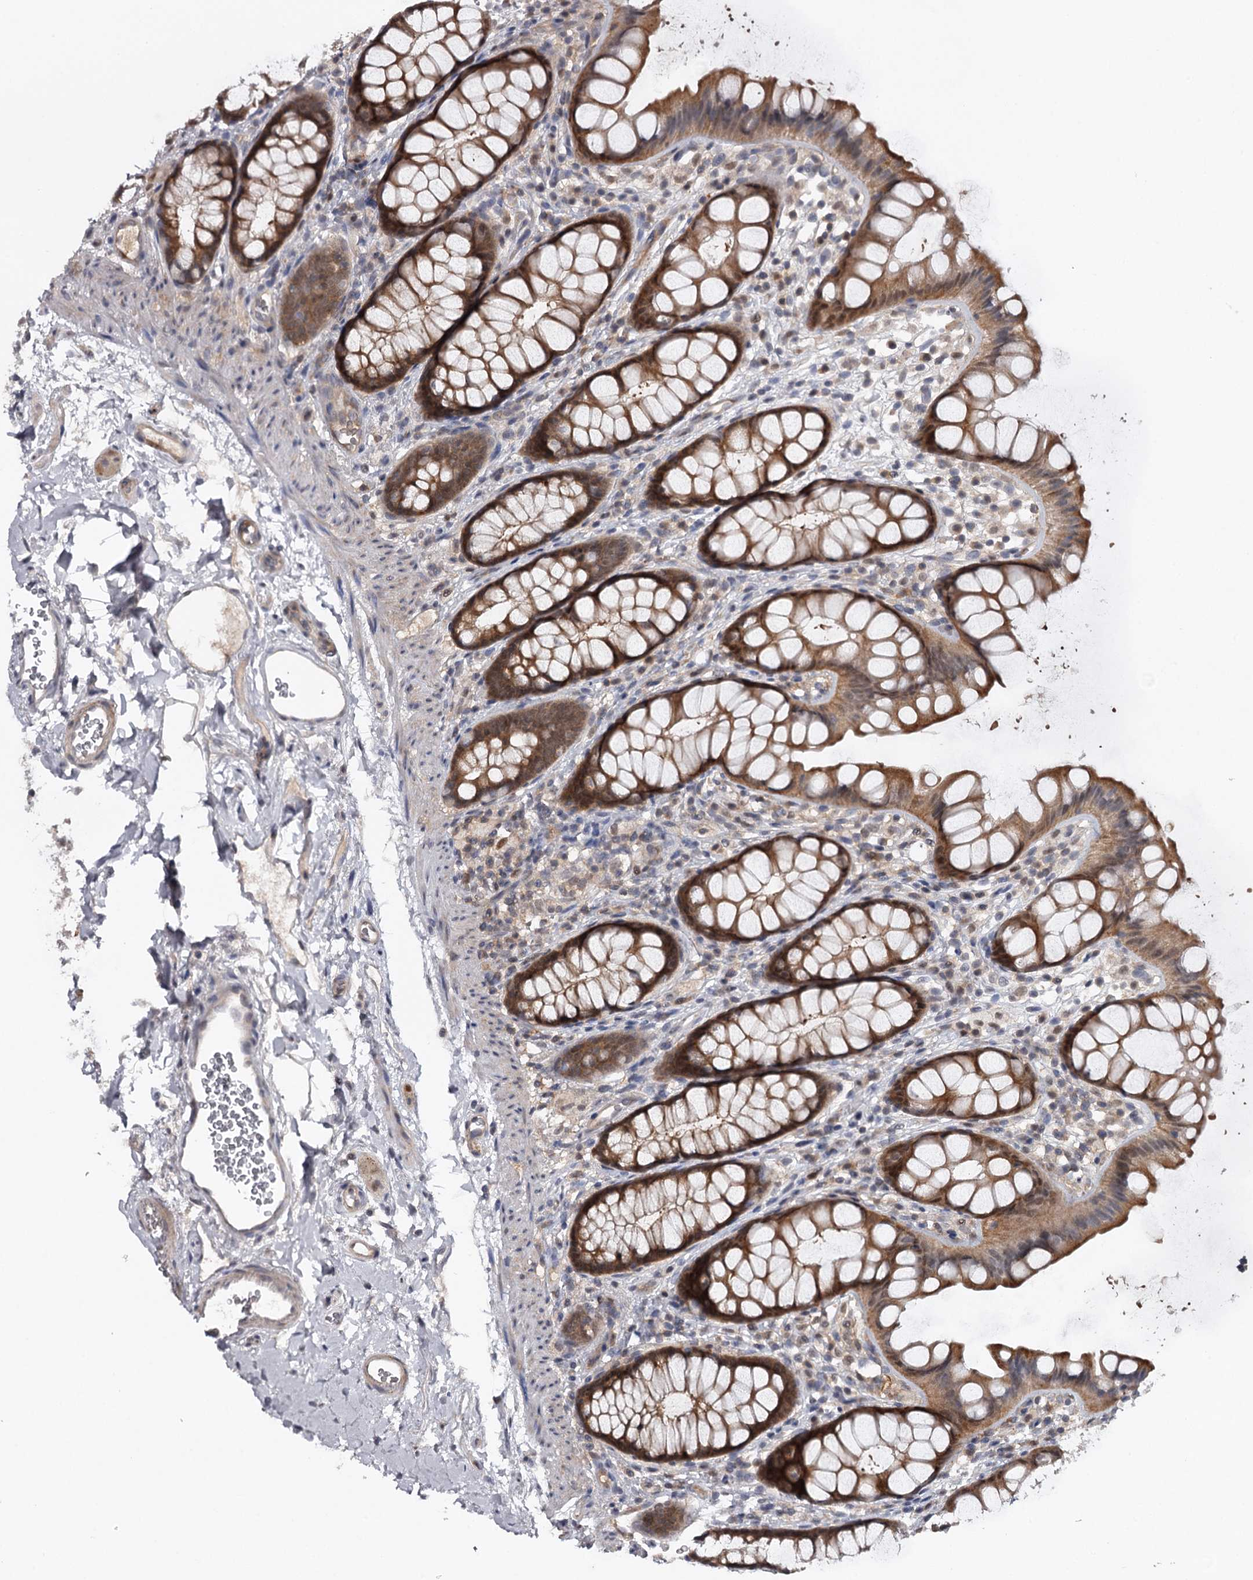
{"staining": {"intensity": "moderate", "quantity": ">75%", "location": "cytoplasmic/membranous,nuclear"}, "tissue": "rectum", "cell_type": "Glandular cells", "image_type": "normal", "snomed": [{"axis": "morphology", "description": "Normal tissue, NOS"}, {"axis": "topography", "description": "Rectum"}], "caption": "The immunohistochemical stain shows moderate cytoplasmic/membranous,nuclear positivity in glandular cells of benign rectum. The staining was performed using DAB (3,3'-diaminobenzidine), with brown indicating positive protein expression. Nuclei are stained blue with hematoxylin.", "gene": "GTSF1", "patient": {"sex": "female", "age": 65}}